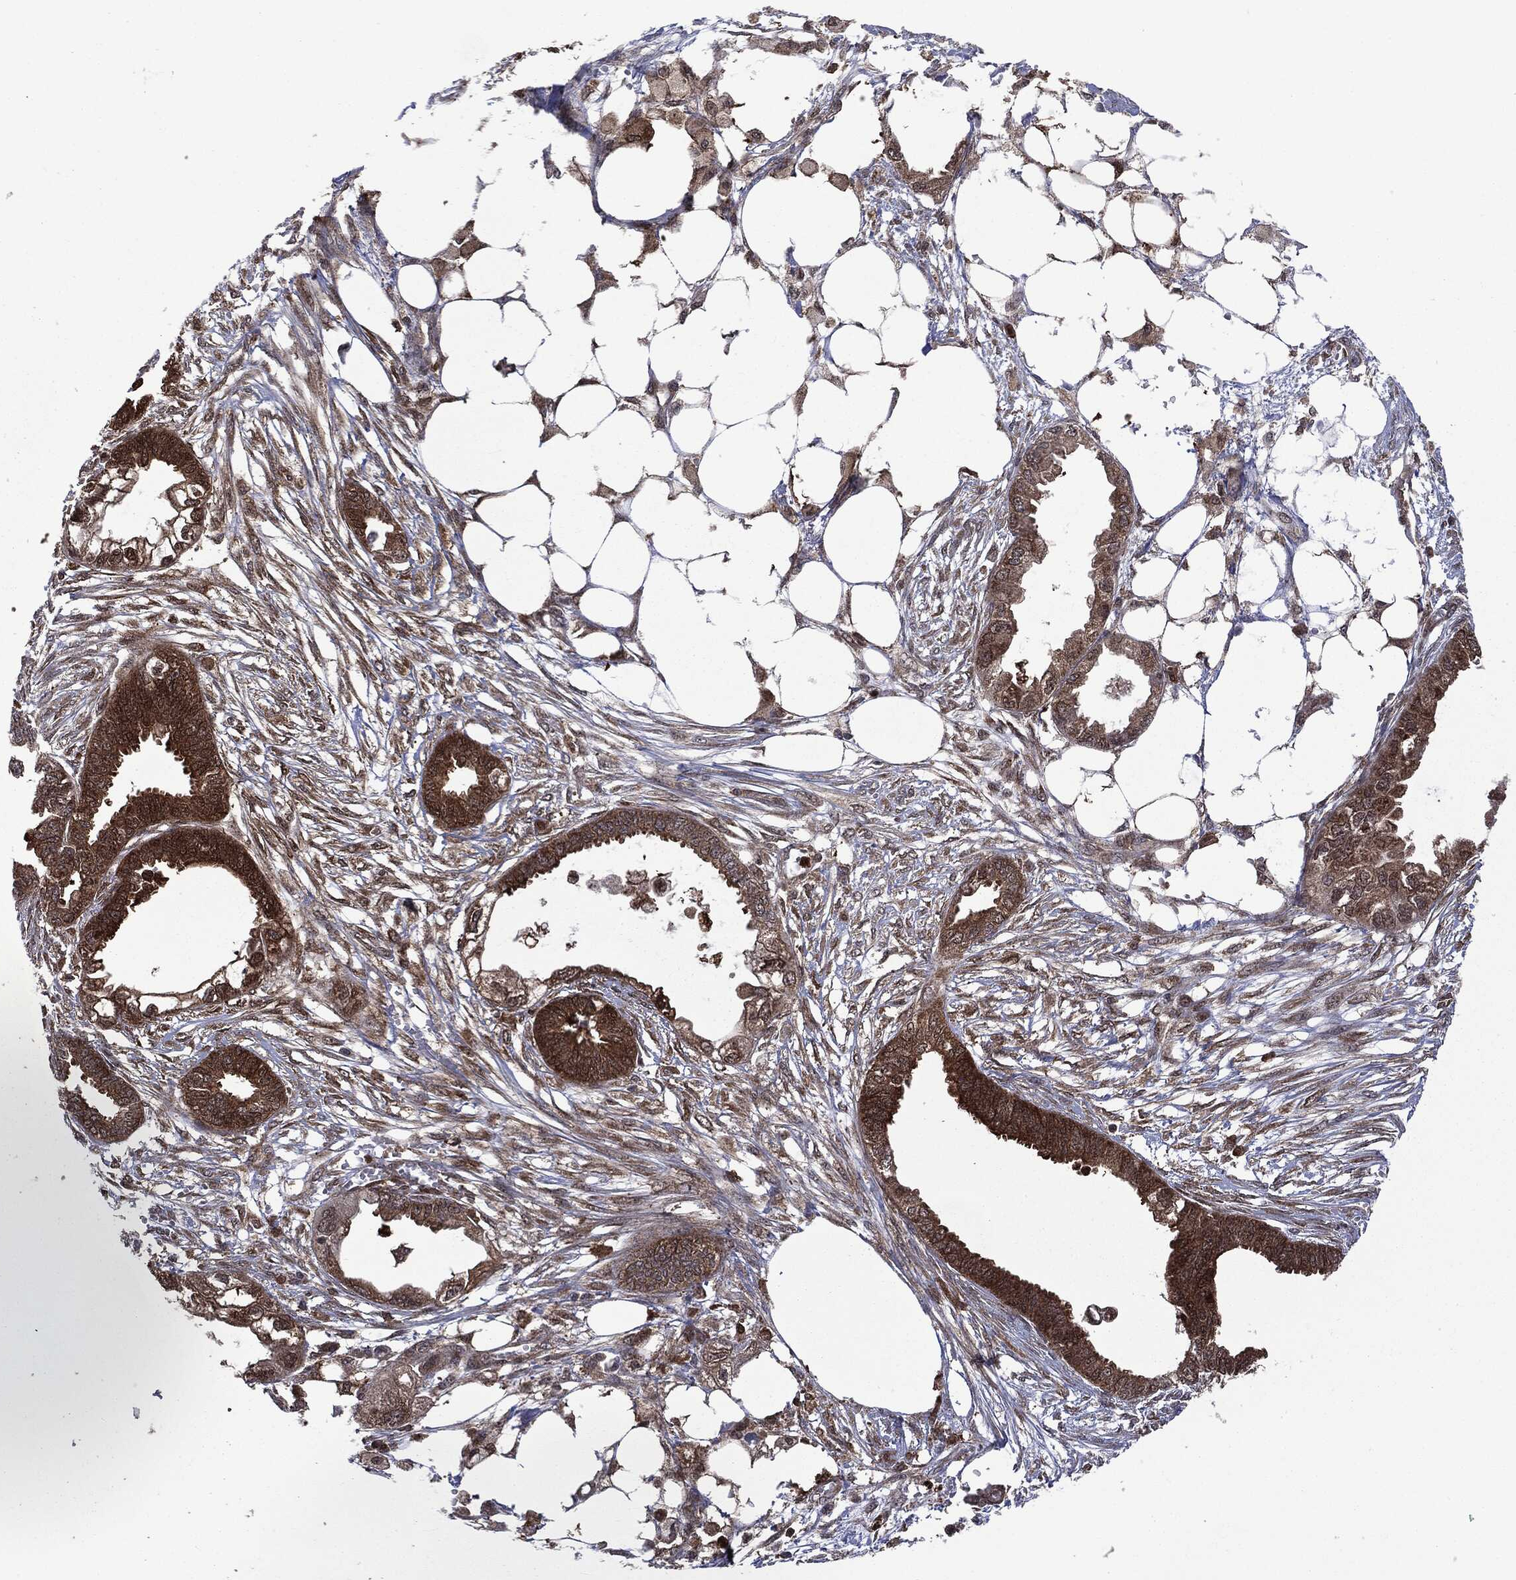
{"staining": {"intensity": "moderate", "quantity": "25%-75%", "location": "cytoplasmic/membranous"}, "tissue": "endometrial cancer", "cell_type": "Tumor cells", "image_type": "cancer", "snomed": [{"axis": "morphology", "description": "Adenocarcinoma, NOS"}, {"axis": "morphology", "description": "Adenocarcinoma, metastatic, NOS"}, {"axis": "topography", "description": "Adipose tissue"}, {"axis": "topography", "description": "Endometrium"}], "caption": "Endometrial cancer (adenocarcinoma) stained for a protein (brown) shows moderate cytoplasmic/membranous positive expression in about 25%-75% of tumor cells.", "gene": "GPI", "patient": {"sex": "female", "age": 67}}